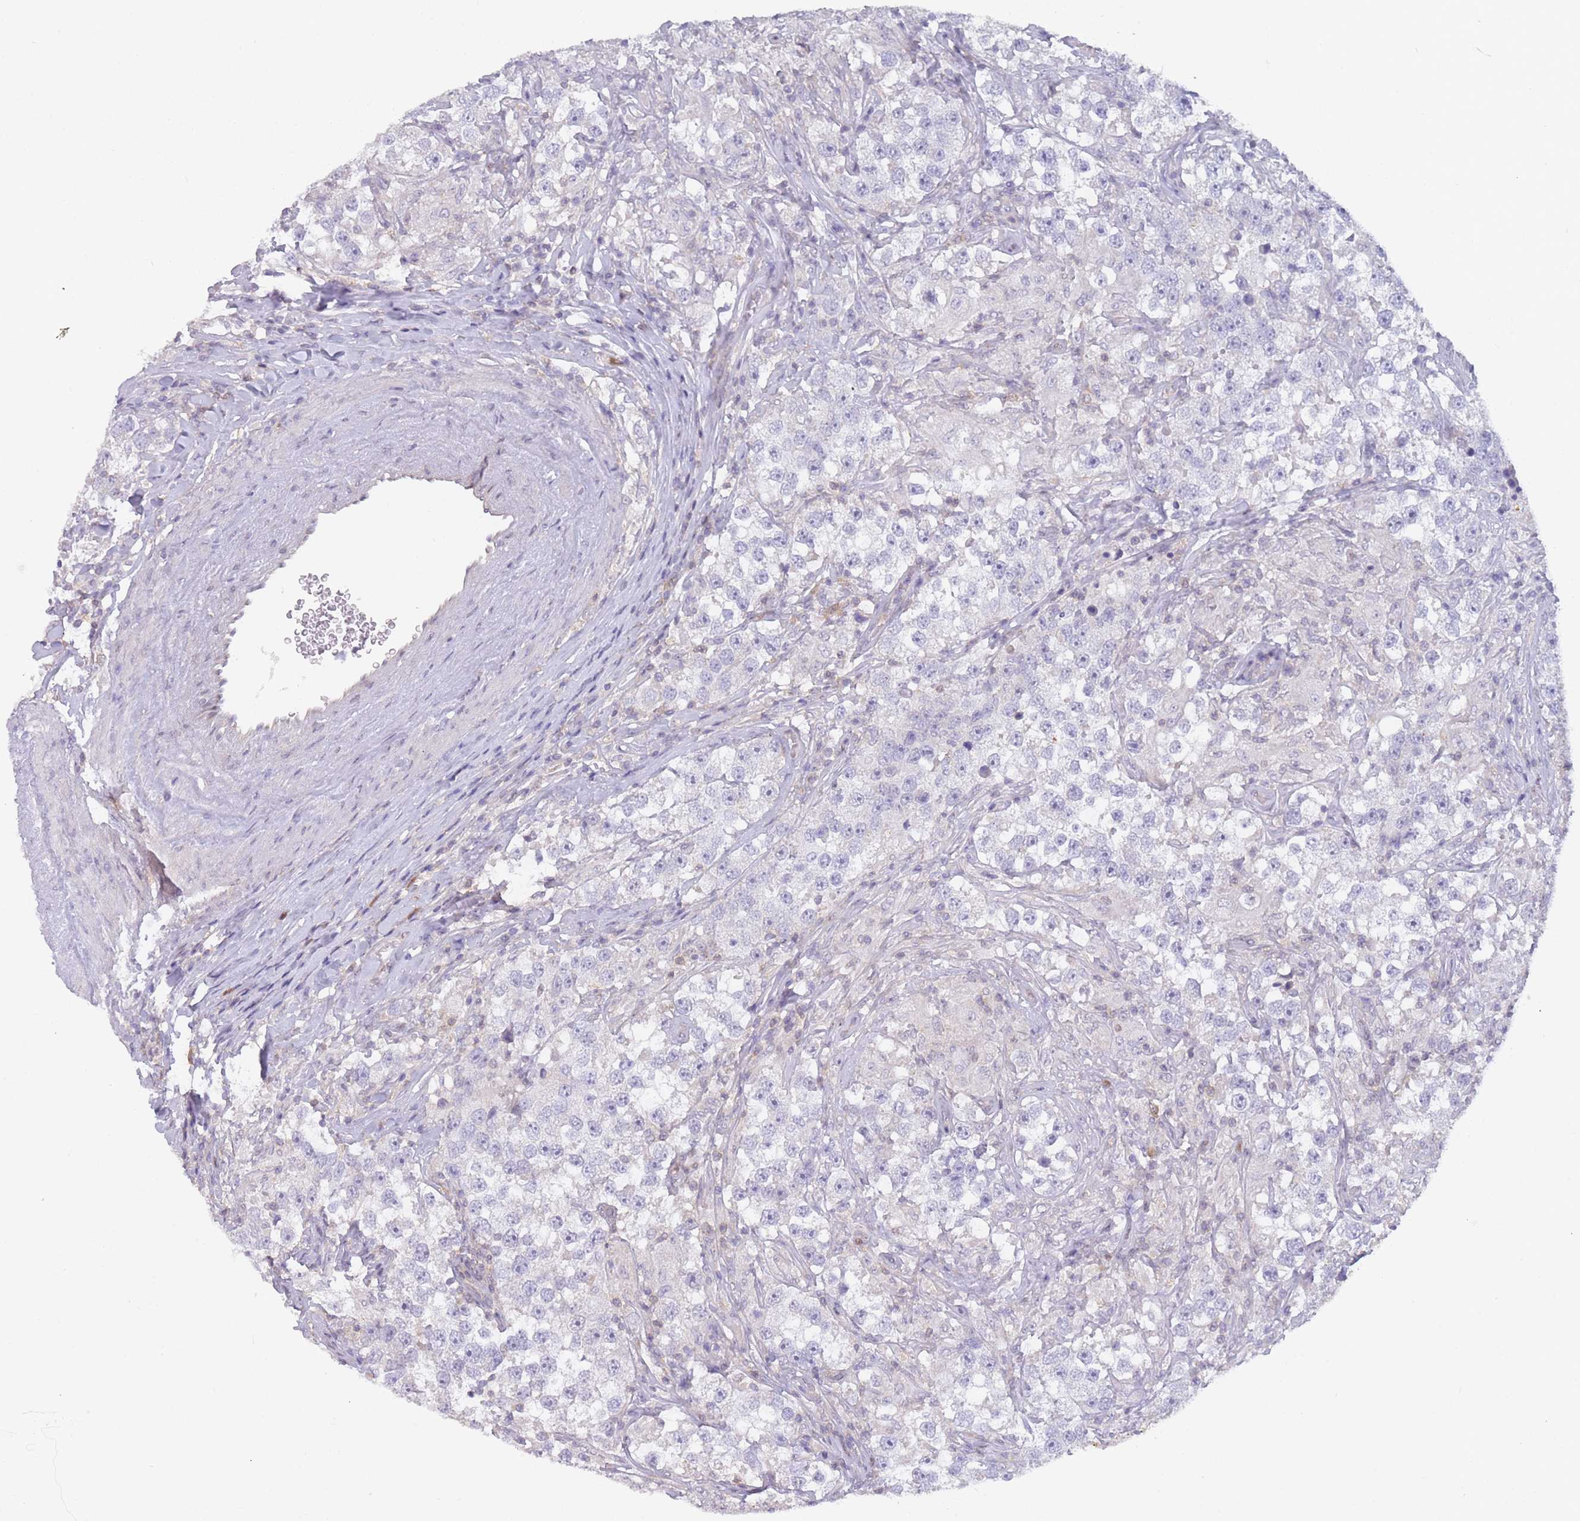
{"staining": {"intensity": "negative", "quantity": "none", "location": "none"}, "tissue": "testis cancer", "cell_type": "Tumor cells", "image_type": "cancer", "snomed": [{"axis": "morphology", "description": "Seminoma, NOS"}, {"axis": "topography", "description": "Testis"}], "caption": "This is an IHC photomicrograph of human testis cancer (seminoma). There is no staining in tumor cells.", "gene": "MRI1", "patient": {"sex": "male", "age": 46}}